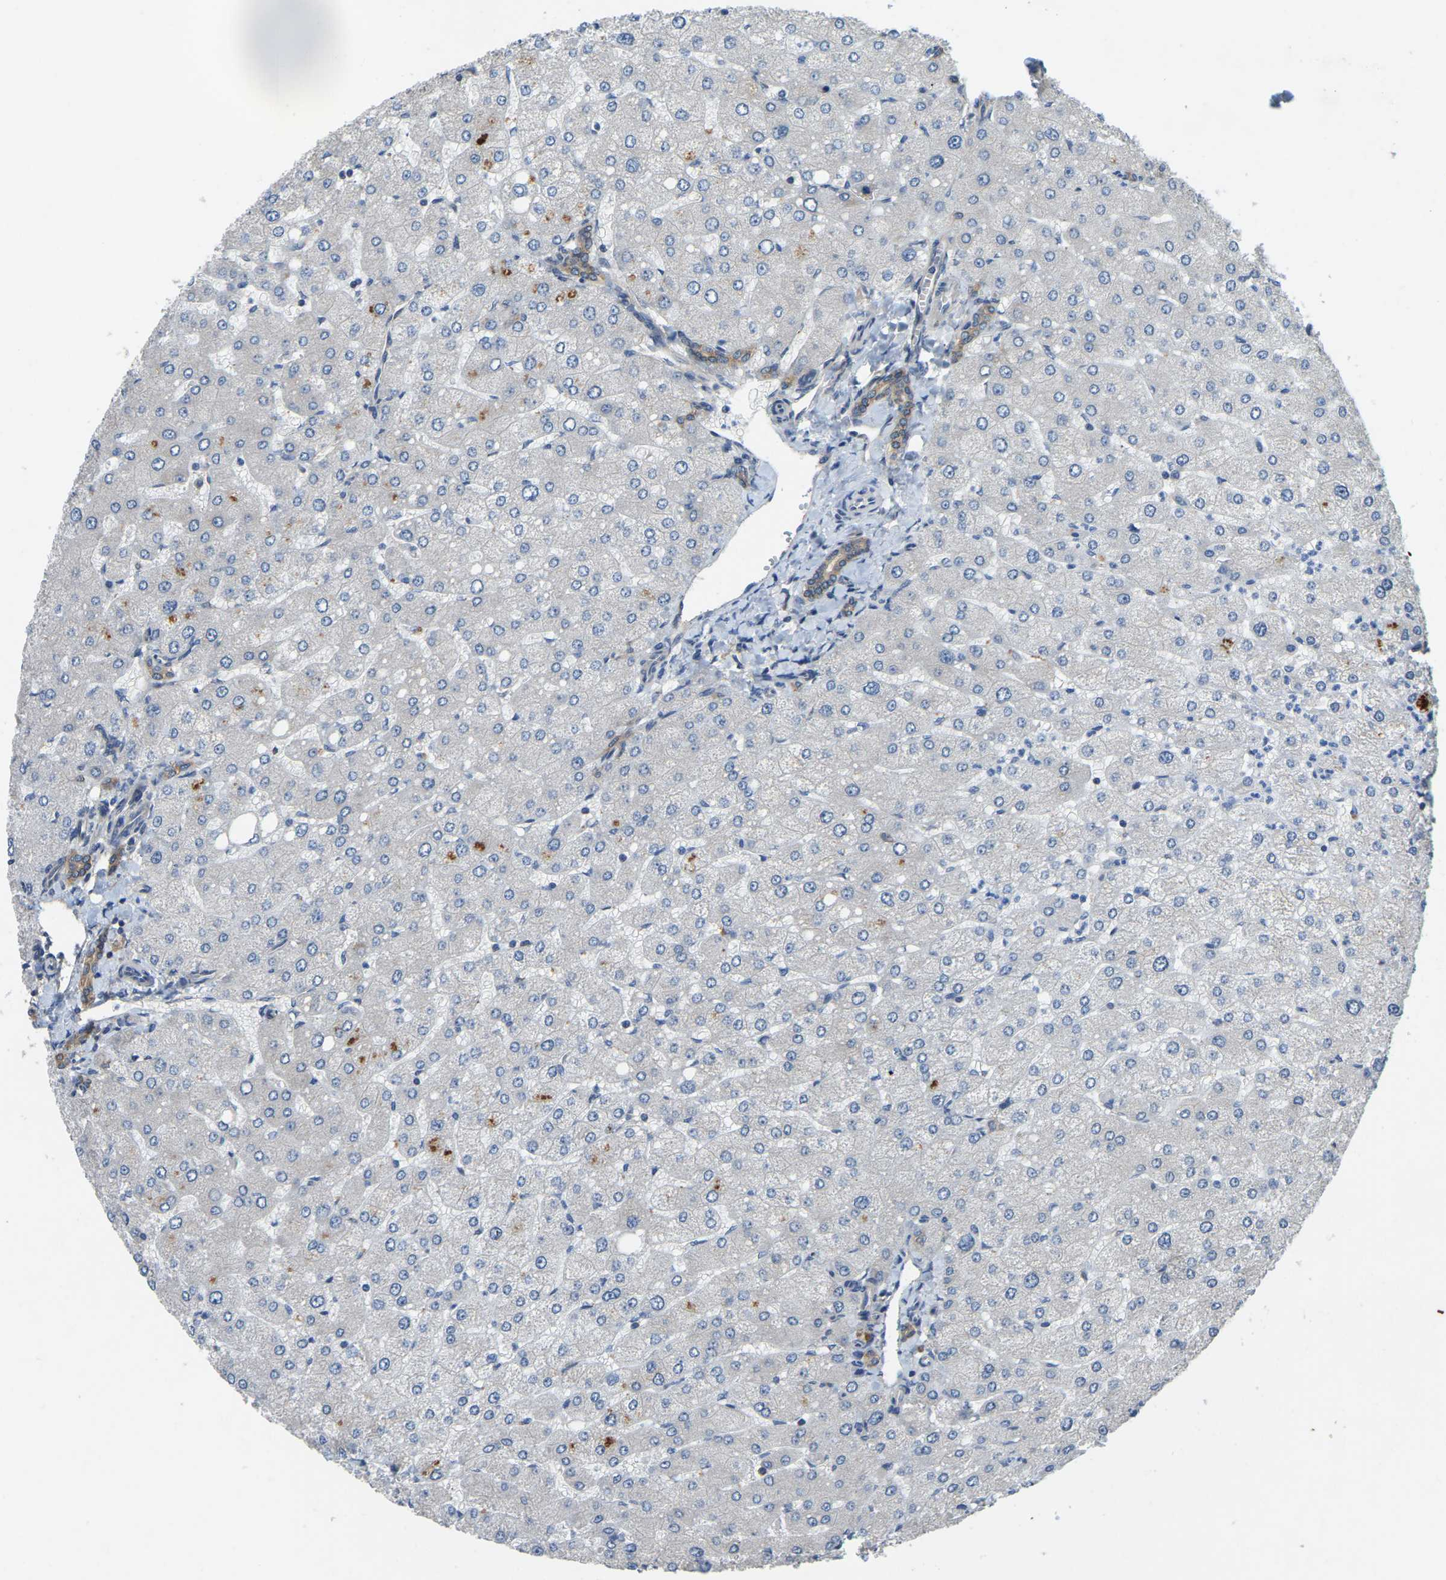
{"staining": {"intensity": "weak", "quantity": "25%-75%", "location": "cytoplasmic/membranous"}, "tissue": "liver", "cell_type": "Cholangiocytes", "image_type": "normal", "snomed": [{"axis": "morphology", "description": "Normal tissue, NOS"}, {"axis": "topography", "description": "Liver"}], "caption": "Cholangiocytes demonstrate low levels of weak cytoplasmic/membranous expression in about 25%-75% of cells in benign liver. The staining is performed using DAB brown chromogen to label protein expression. The nuclei are counter-stained blue using hematoxylin.", "gene": "AHNAK", "patient": {"sex": "male", "age": 55}}